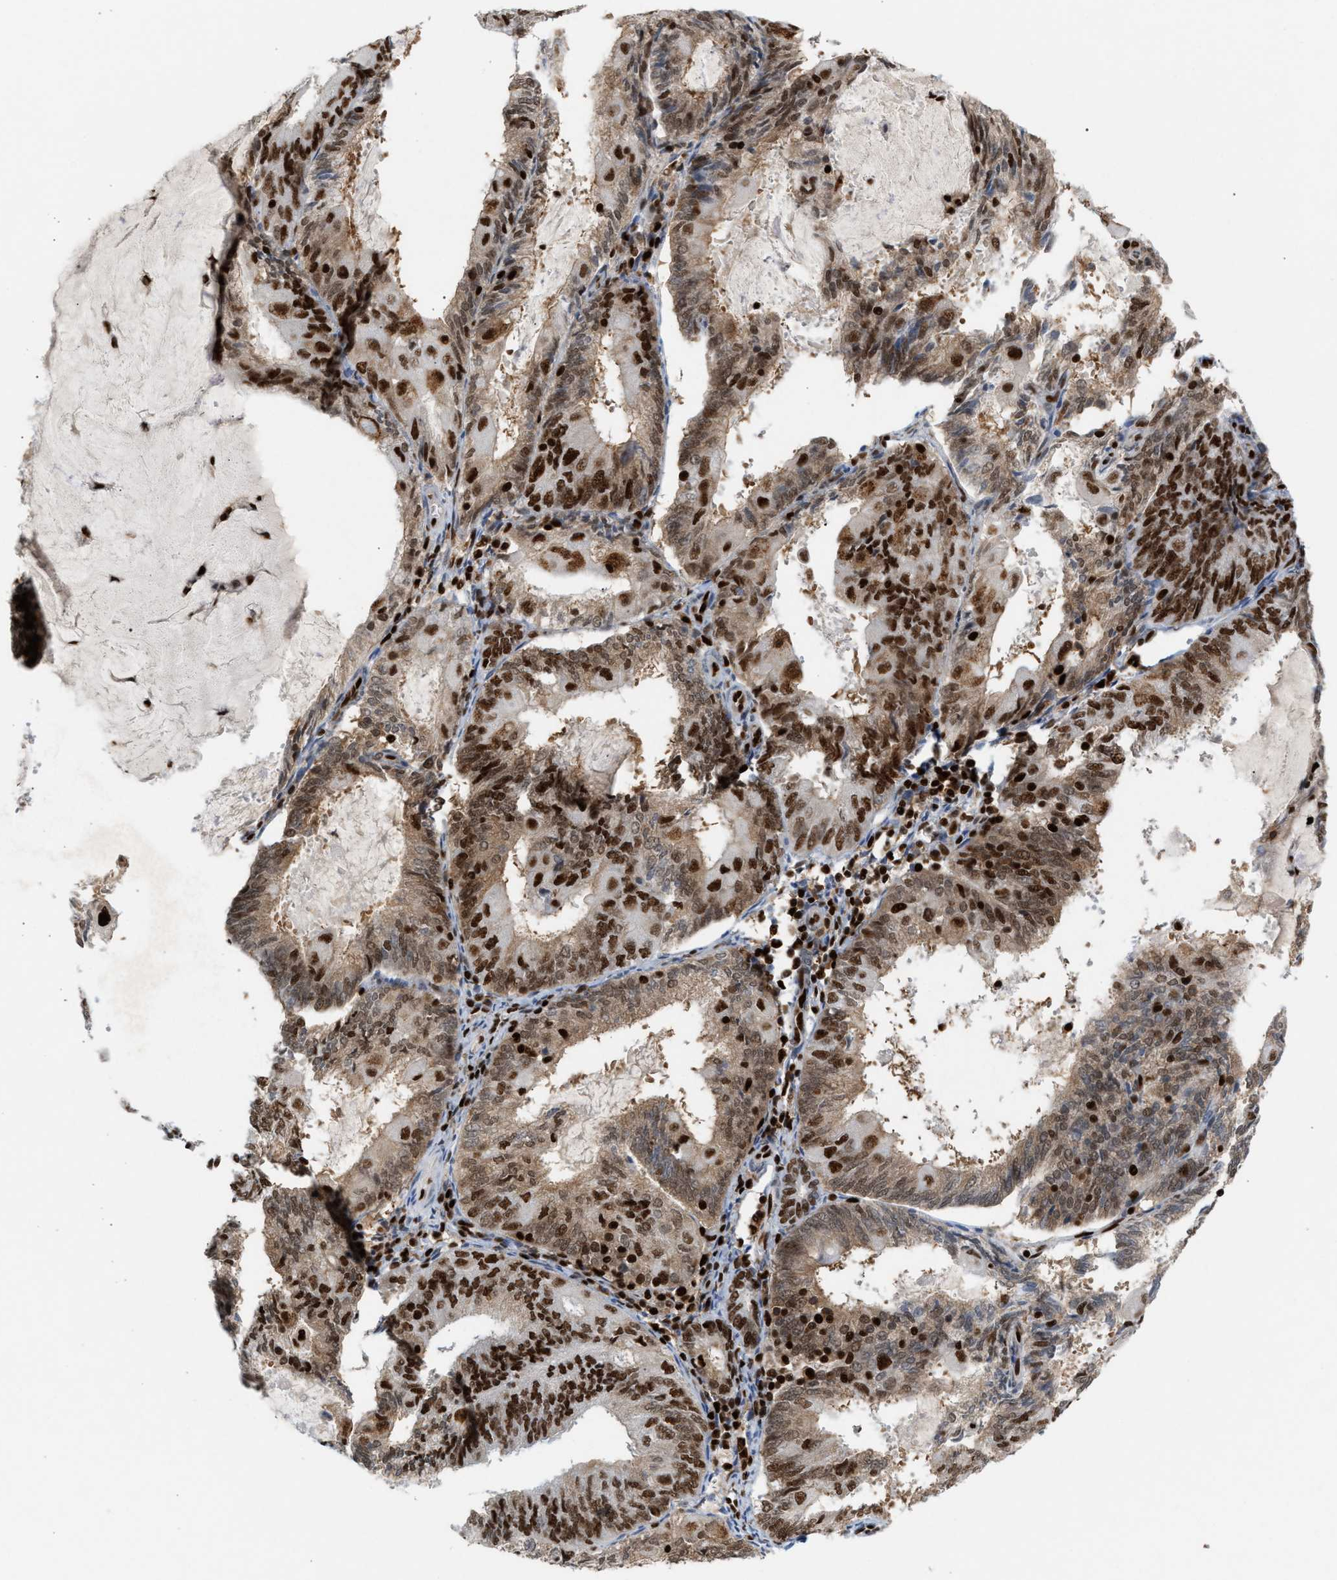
{"staining": {"intensity": "strong", "quantity": ">75%", "location": "cytoplasmic/membranous,nuclear"}, "tissue": "endometrial cancer", "cell_type": "Tumor cells", "image_type": "cancer", "snomed": [{"axis": "morphology", "description": "Adenocarcinoma, NOS"}, {"axis": "topography", "description": "Endometrium"}], "caption": "Tumor cells show strong cytoplasmic/membranous and nuclear staining in about >75% of cells in endometrial cancer (adenocarcinoma).", "gene": "RNASEK-C17orf49", "patient": {"sex": "female", "age": 81}}